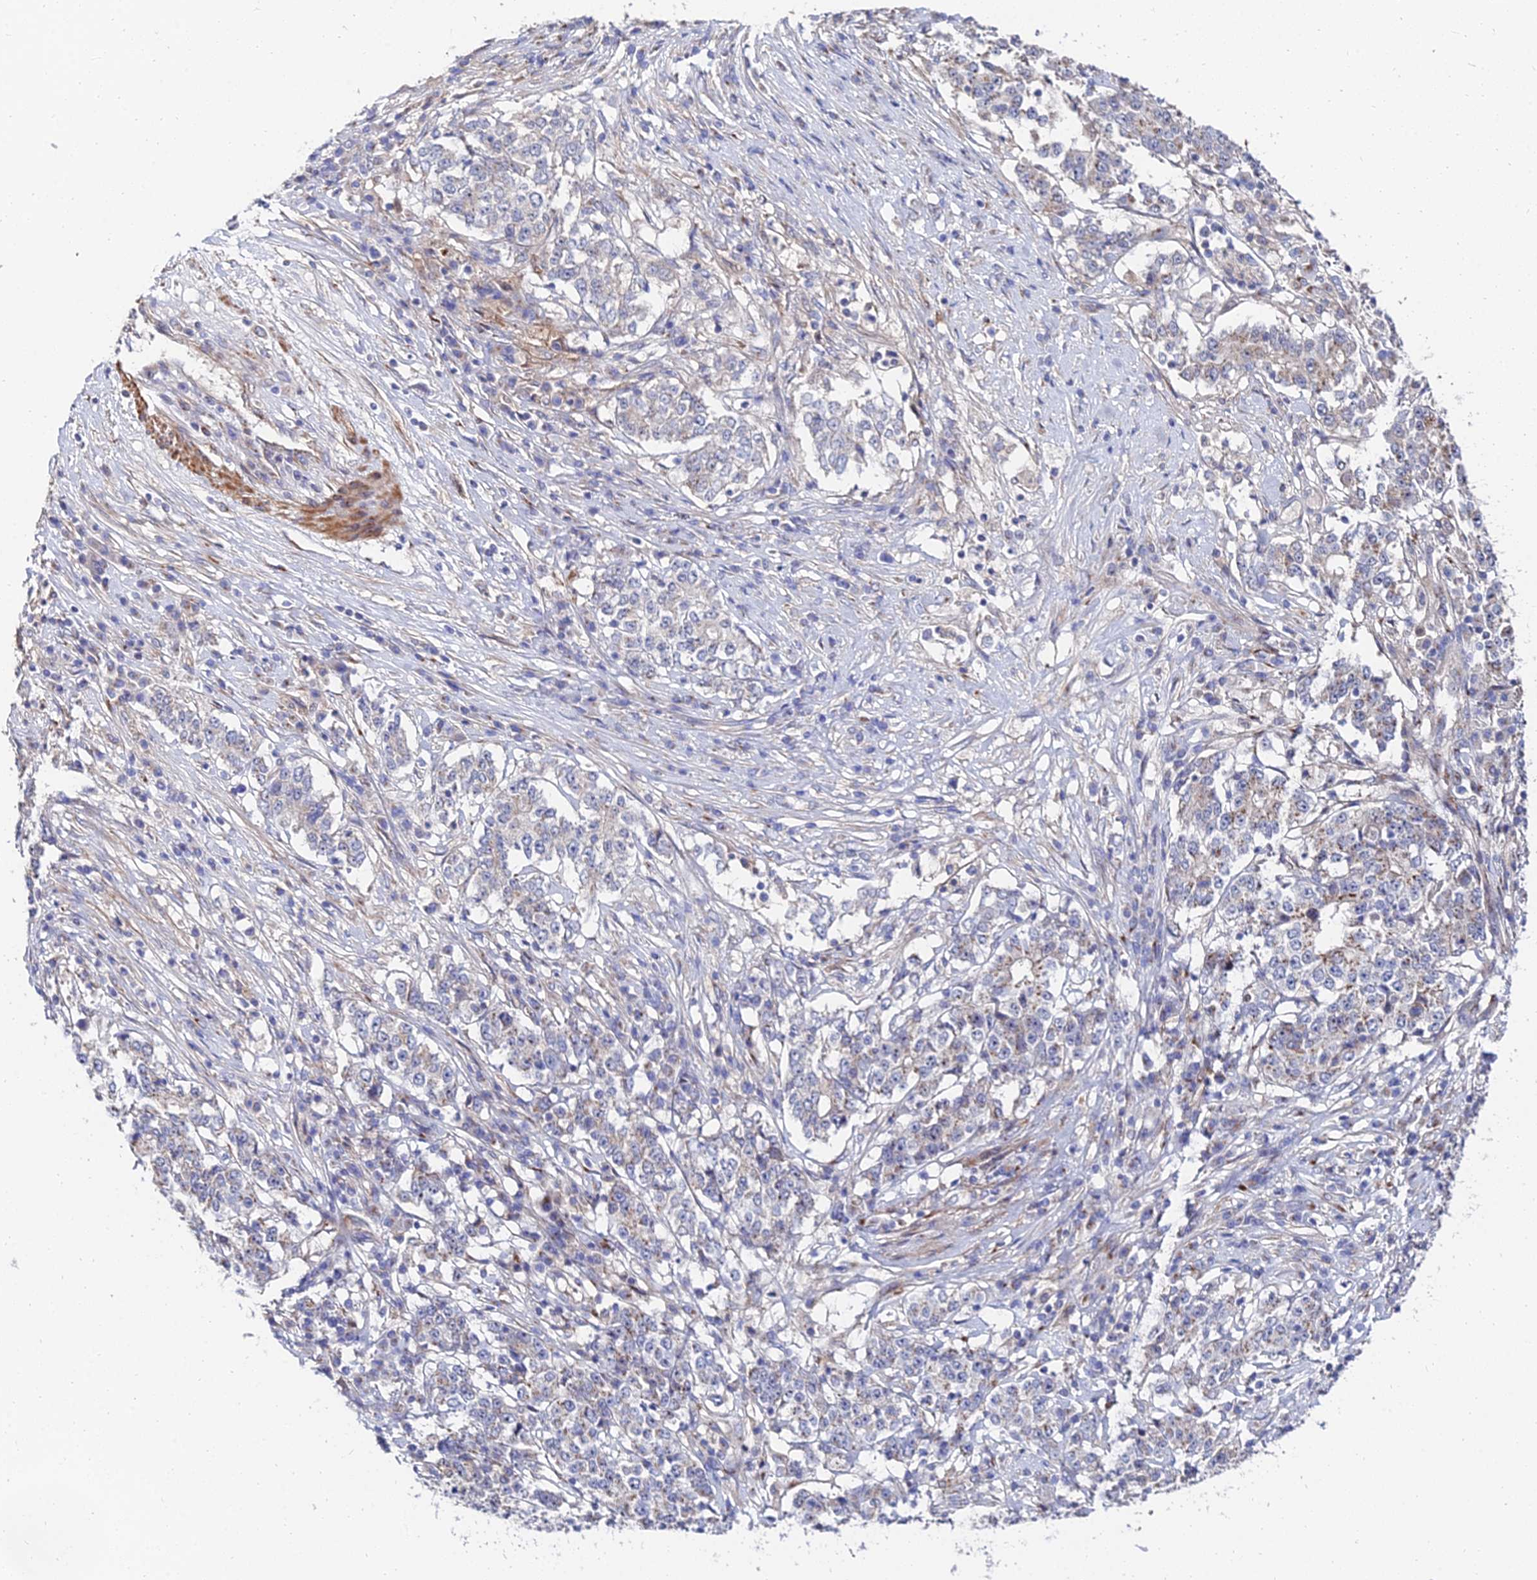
{"staining": {"intensity": "moderate", "quantity": "25%-75%", "location": "cytoplasmic/membranous"}, "tissue": "stomach cancer", "cell_type": "Tumor cells", "image_type": "cancer", "snomed": [{"axis": "morphology", "description": "Adenocarcinoma, NOS"}, {"axis": "topography", "description": "Stomach"}], "caption": "Adenocarcinoma (stomach) stained with DAB (3,3'-diaminobenzidine) immunohistochemistry (IHC) reveals medium levels of moderate cytoplasmic/membranous positivity in approximately 25%-75% of tumor cells. (Stains: DAB in brown, nuclei in blue, Microscopy: brightfield microscopy at high magnification).", "gene": "BORCS8", "patient": {"sex": "male", "age": 59}}